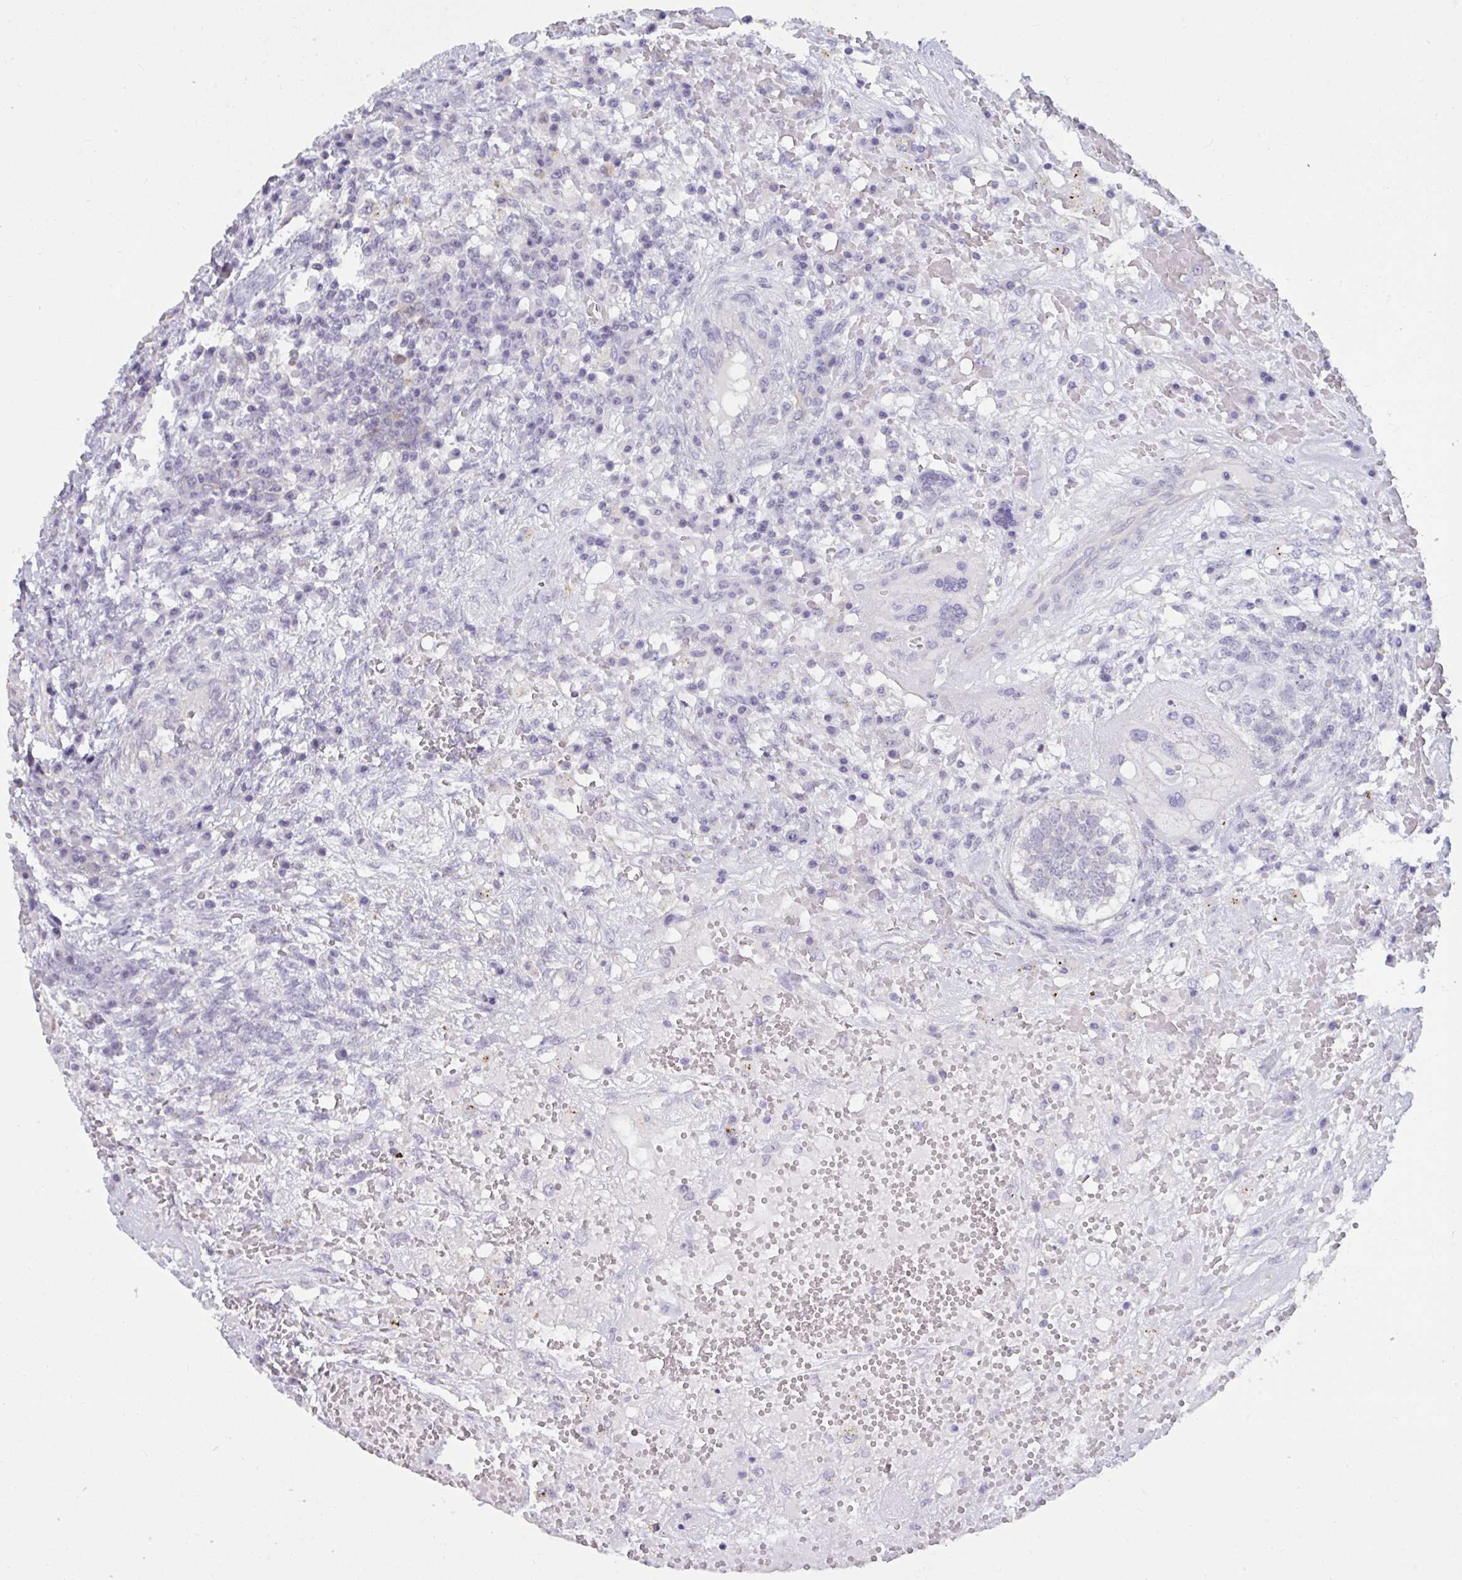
{"staining": {"intensity": "negative", "quantity": "none", "location": "none"}, "tissue": "testis cancer", "cell_type": "Tumor cells", "image_type": "cancer", "snomed": [{"axis": "morphology", "description": "Carcinoma, Embryonal, NOS"}, {"axis": "topography", "description": "Testis"}], "caption": "Testis cancer (embryonal carcinoma) was stained to show a protein in brown. There is no significant positivity in tumor cells.", "gene": "TBC1D4", "patient": {"sex": "male", "age": 26}}